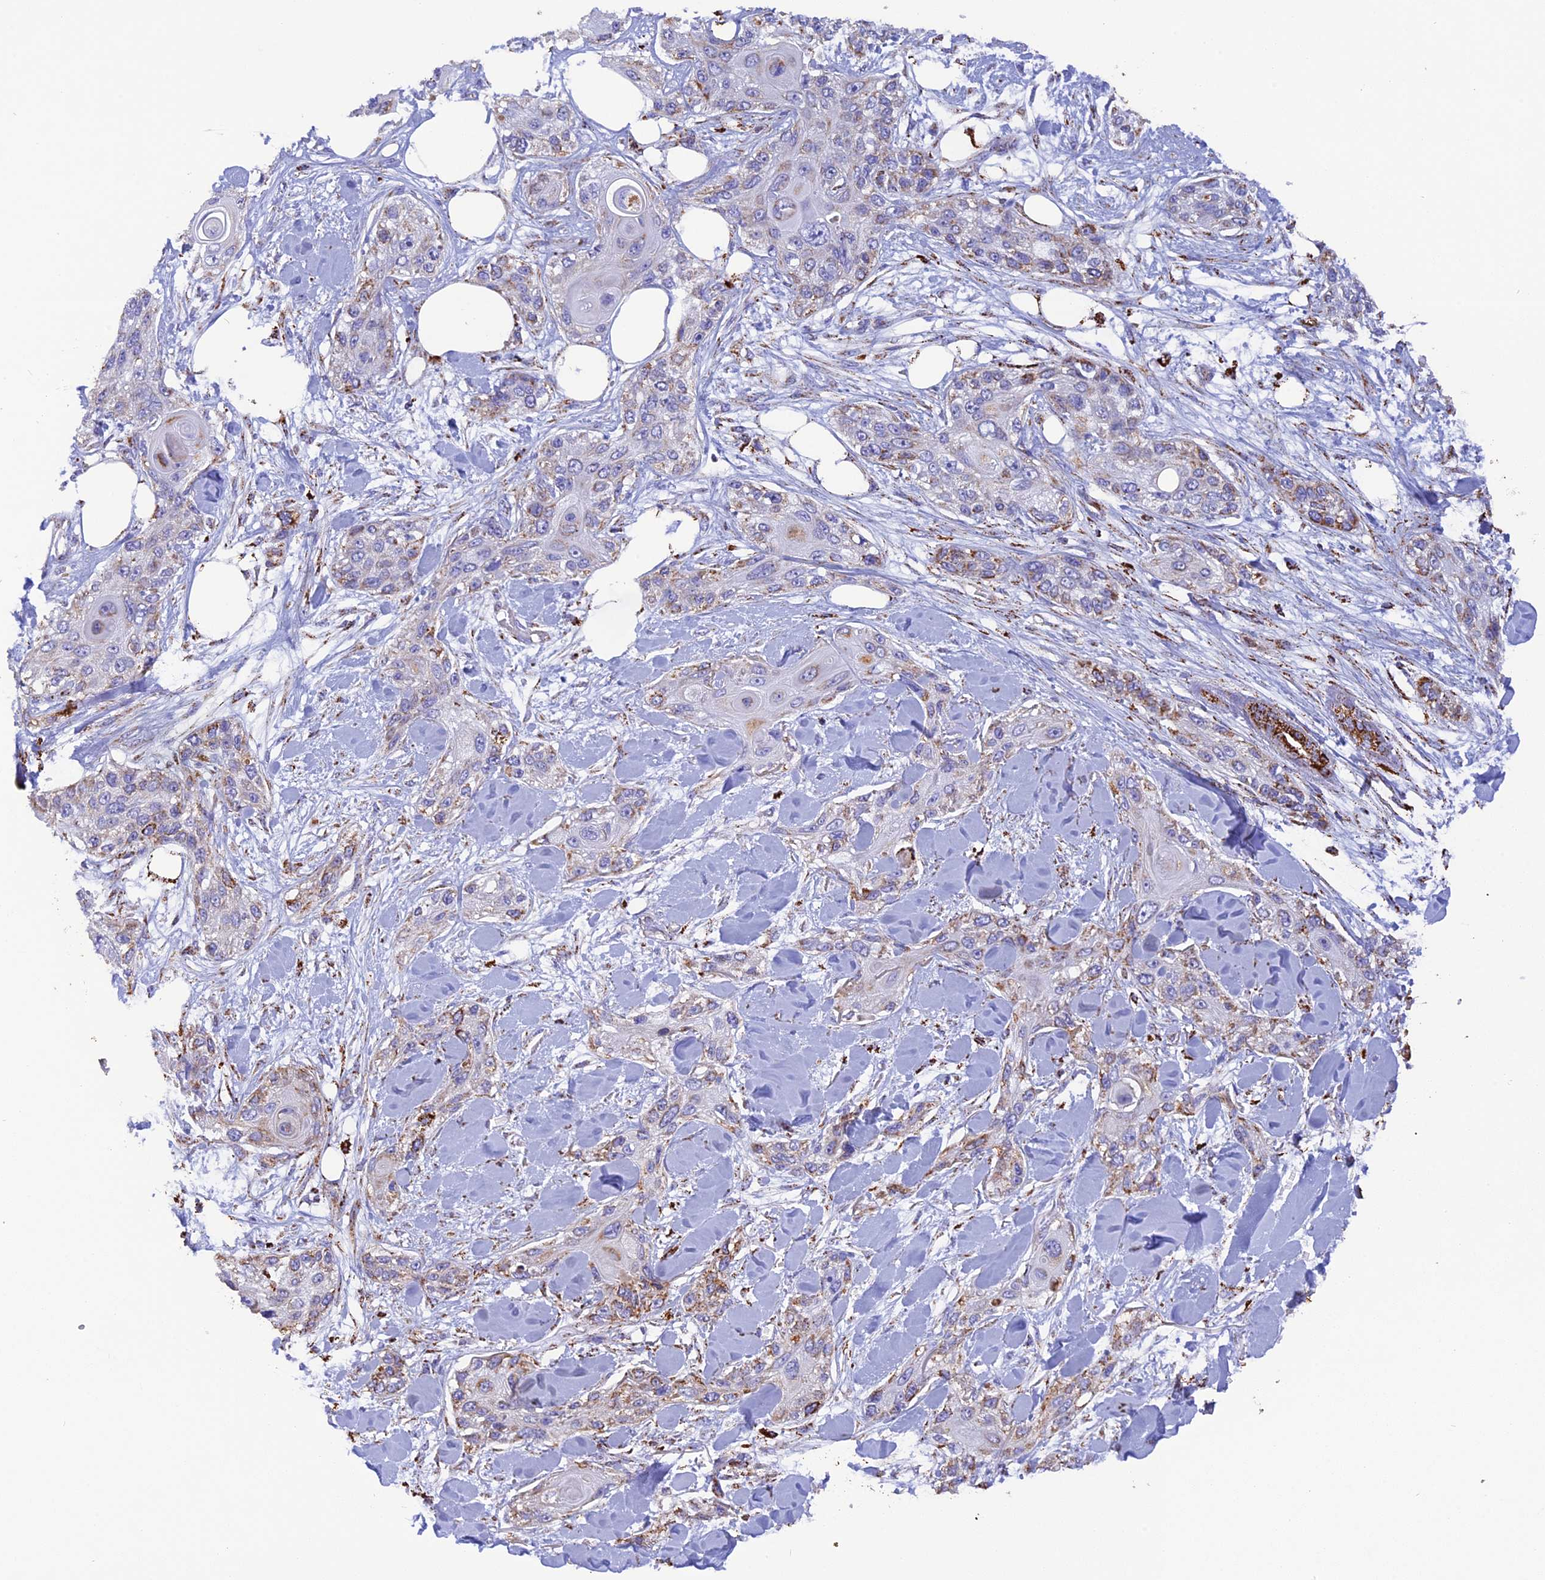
{"staining": {"intensity": "weak", "quantity": "<25%", "location": "cytoplasmic/membranous"}, "tissue": "skin cancer", "cell_type": "Tumor cells", "image_type": "cancer", "snomed": [{"axis": "morphology", "description": "Normal tissue, NOS"}, {"axis": "morphology", "description": "Squamous cell carcinoma, NOS"}, {"axis": "topography", "description": "Skin"}], "caption": "Tumor cells are negative for brown protein staining in skin cancer (squamous cell carcinoma). The staining was performed using DAB to visualize the protein expression in brown, while the nuclei were stained in blue with hematoxylin (Magnification: 20x).", "gene": "KCNG1", "patient": {"sex": "male", "age": 72}}